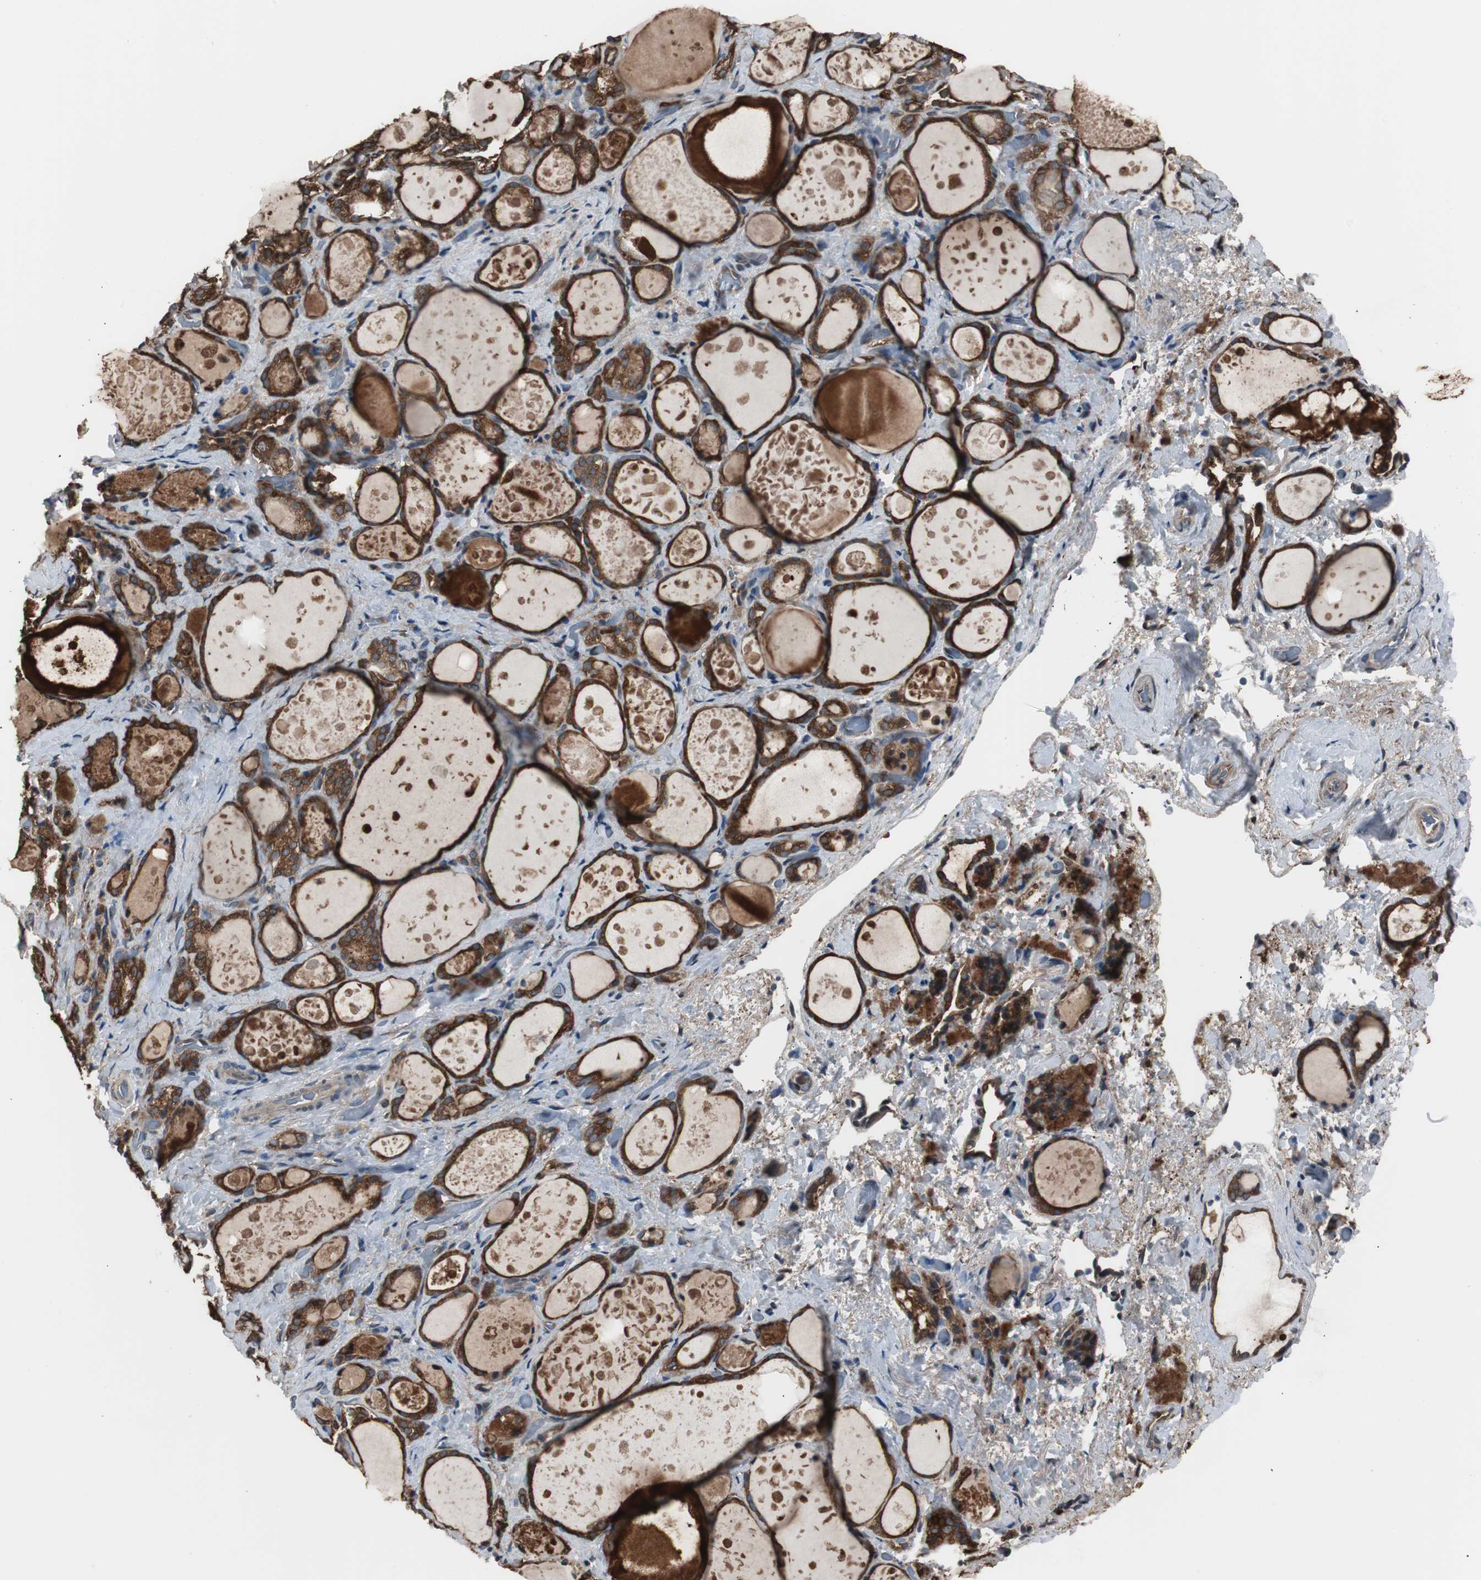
{"staining": {"intensity": "strong", "quantity": ">75%", "location": "cytoplasmic/membranous"}, "tissue": "thyroid gland", "cell_type": "Glandular cells", "image_type": "normal", "snomed": [{"axis": "morphology", "description": "Normal tissue, NOS"}, {"axis": "topography", "description": "Thyroid gland"}], "caption": "Thyroid gland stained with a brown dye exhibits strong cytoplasmic/membranous positive staining in approximately >75% of glandular cells.", "gene": "CAPNS1", "patient": {"sex": "female", "age": 75}}